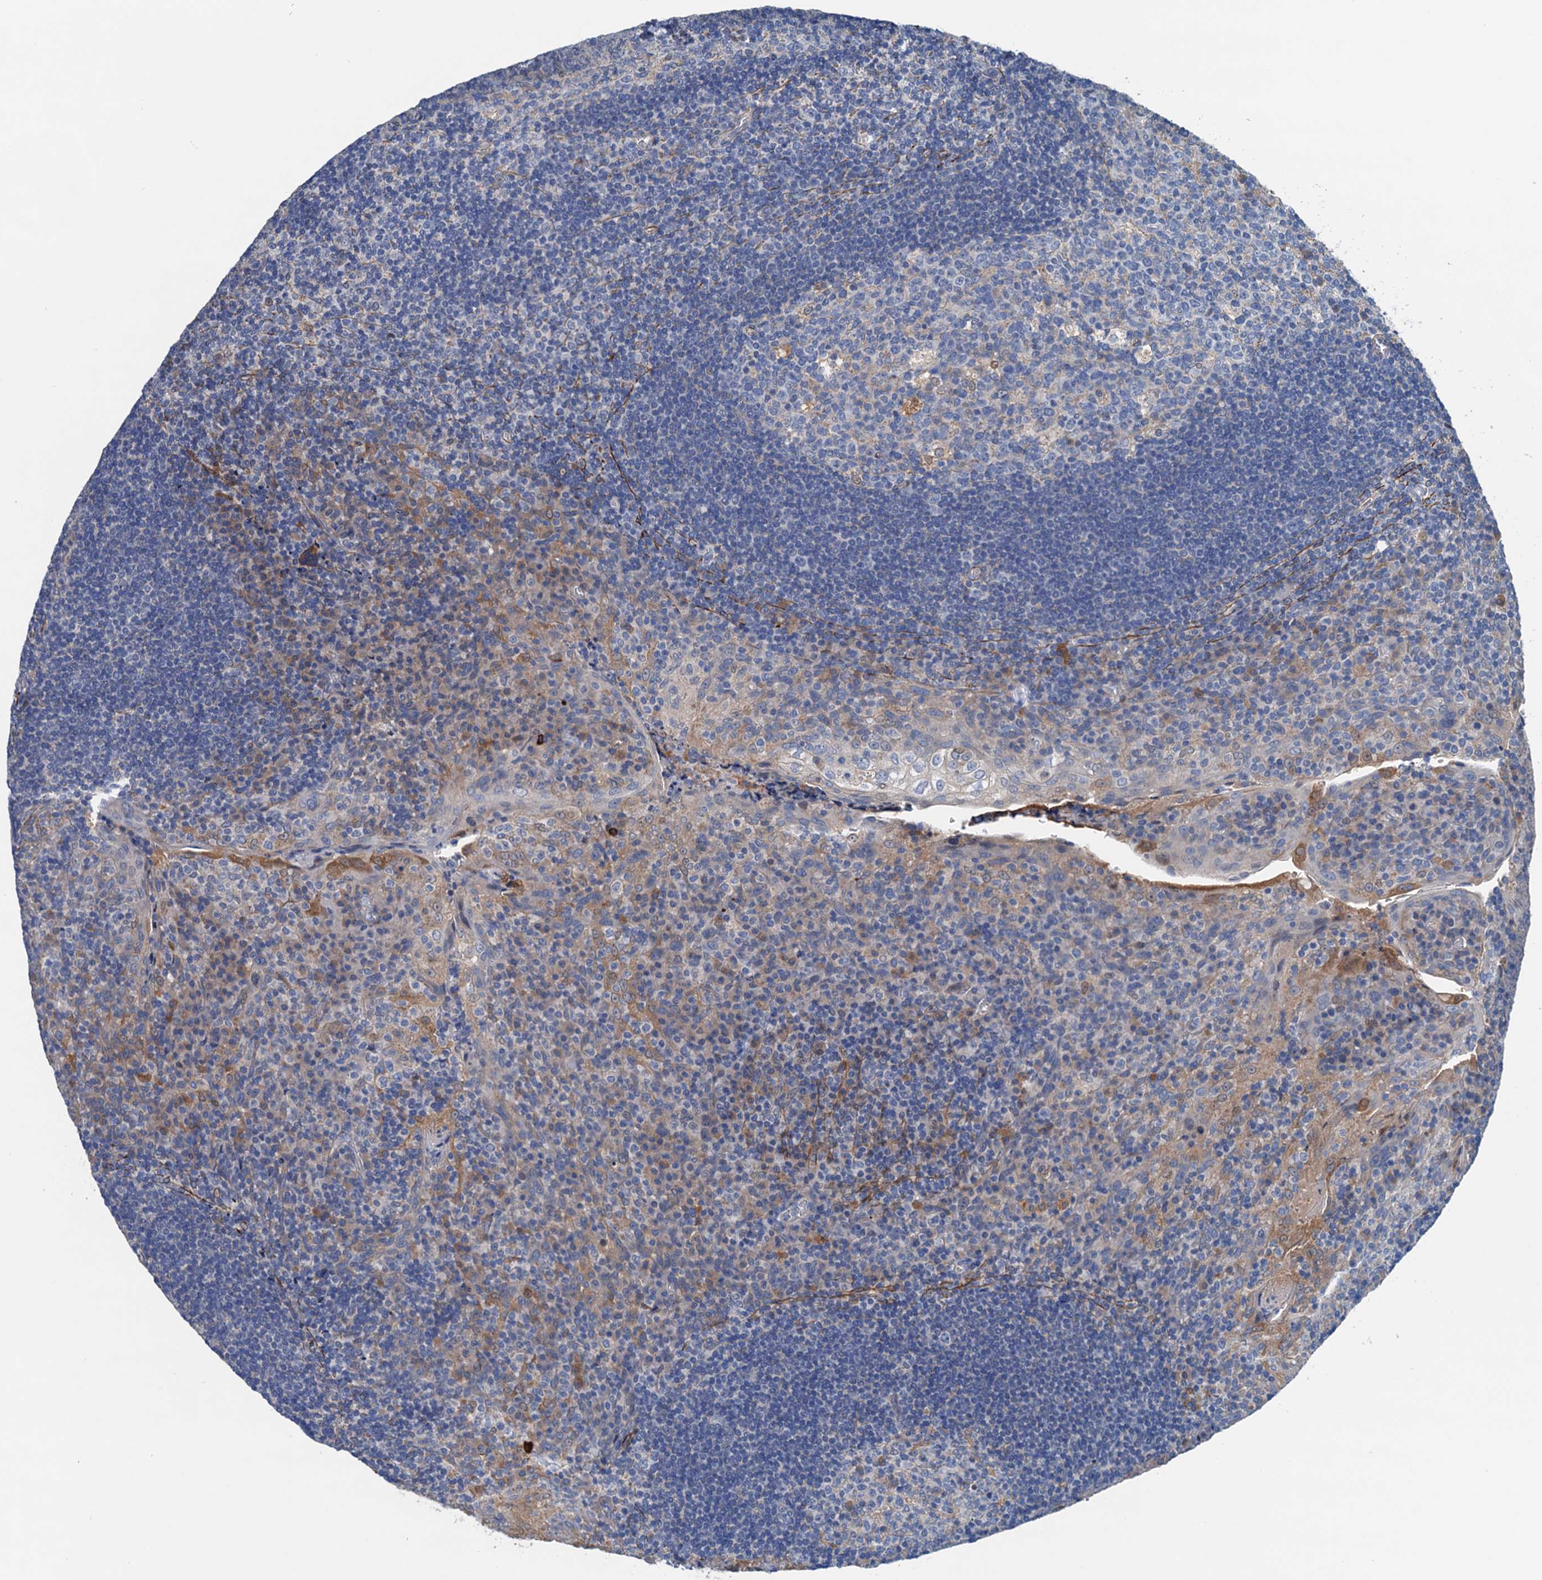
{"staining": {"intensity": "negative", "quantity": "none", "location": "none"}, "tissue": "tonsil", "cell_type": "Germinal center cells", "image_type": "normal", "snomed": [{"axis": "morphology", "description": "Normal tissue, NOS"}, {"axis": "topography", "description": "Tonsil"}], "caption": "Human tonsil stained for a protein using immunohistochemistry shows no positivity in germinal center cells.", "gene": "CSTPP1", "patient": {"sex": "male", "age": 17}}